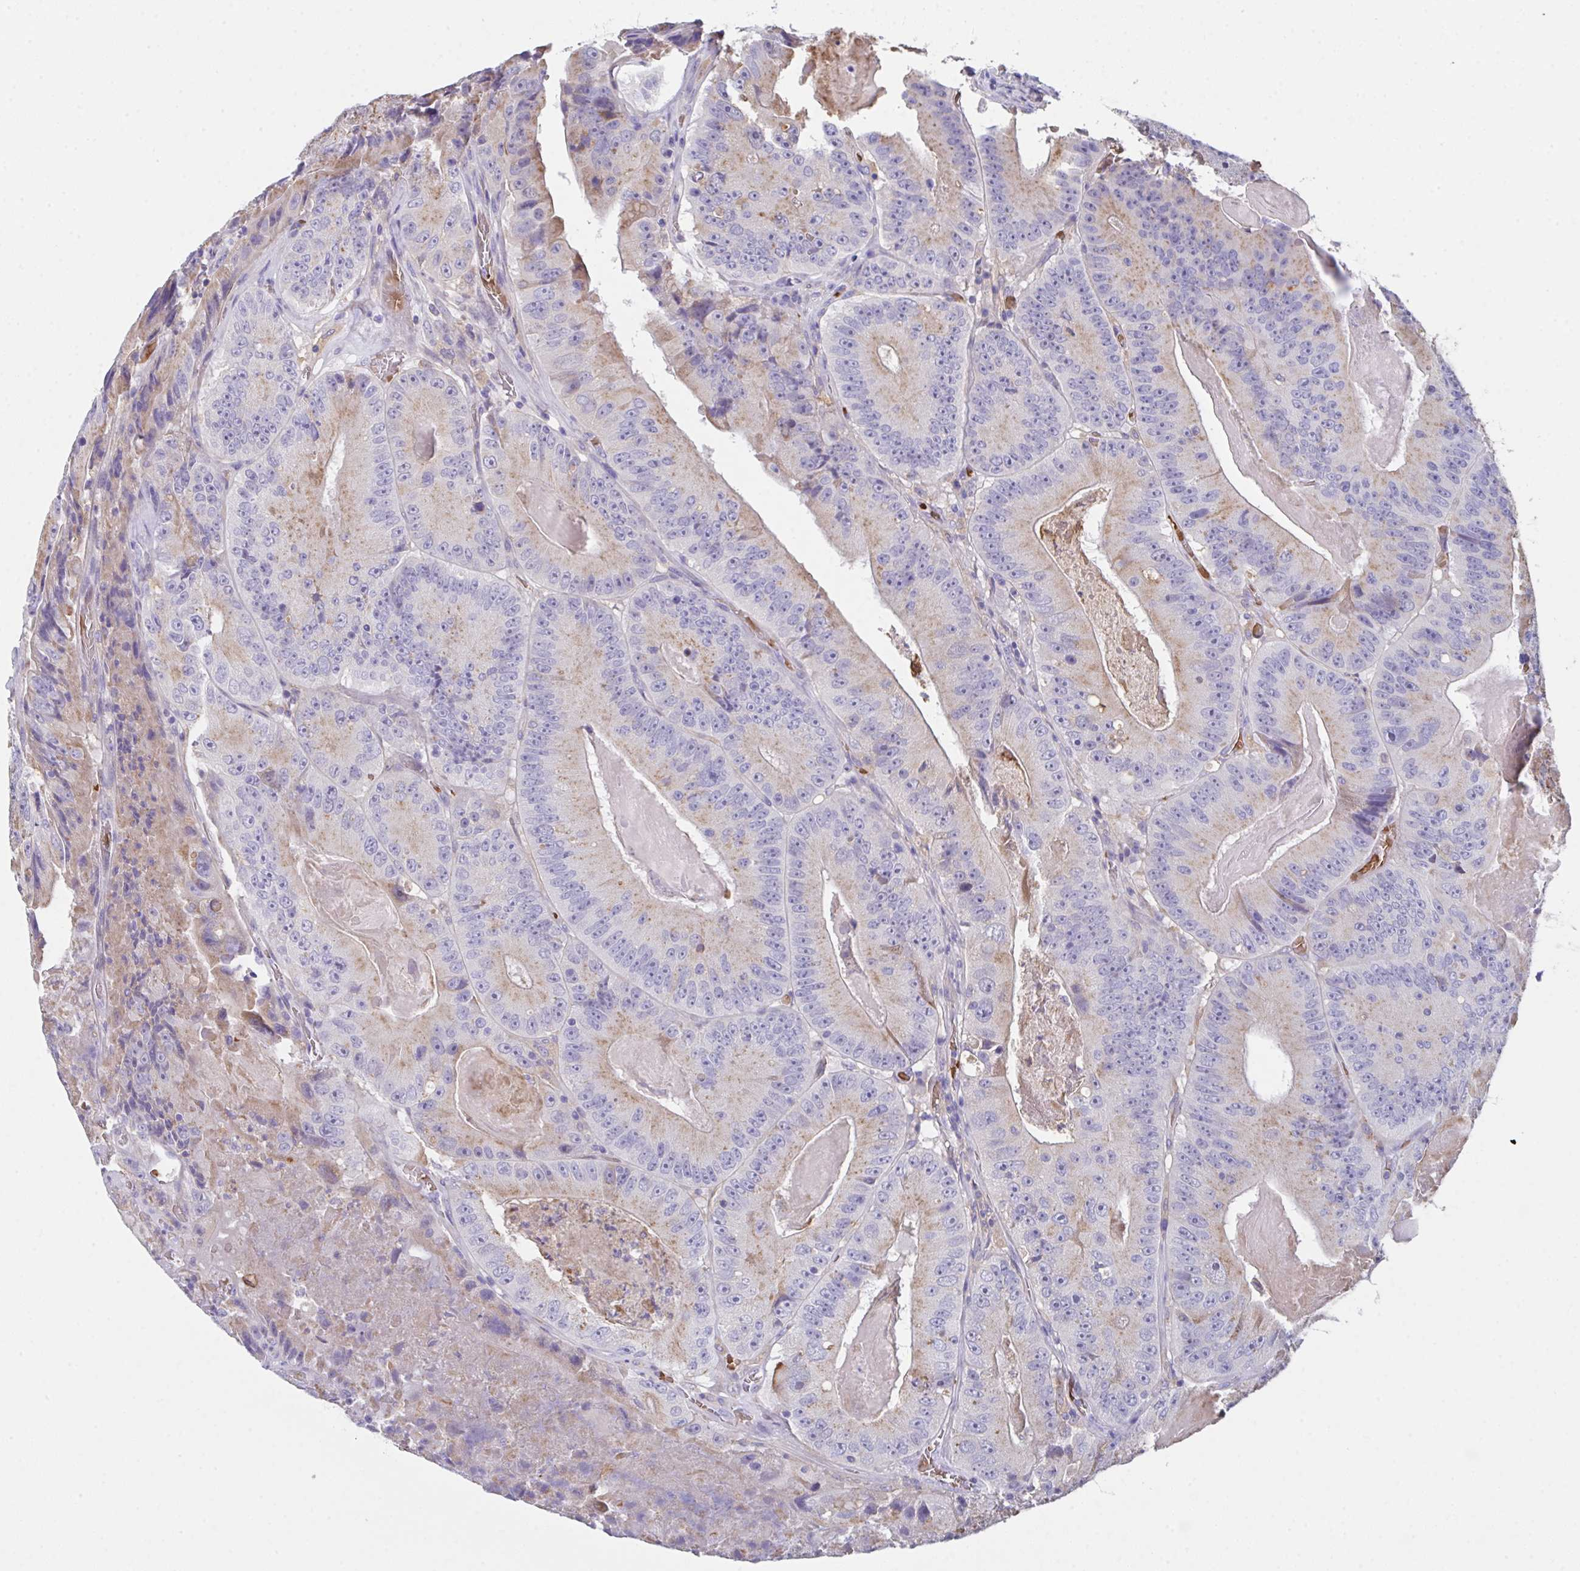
{"staining": {"intensity": "weak", "quantity": "25%-75%", "location": "cytoplasmic/membranous"}, "tissue": "colorectal cancer", "cell_type": "Tumor cells", "image_type": "cancer", "snomed": [{"axis": "morphology", "description": "Adenocarcinoma, NOS"}, {"axis": "topography", "description": "Colon"}], "caption": "Immunohistochemical staining of human colorectal adenocarcinoma shows low levels of weak cytoplasmic/membranous protein positivity in about 25%-75% of tumor cells. (Stains: DAB (3,3'-diaminobenzidine) in brown, nuclei in blue, Microscopy: brightfield microscopy at high magnification).", "gene": "TFAP2C", "patient": {"sex": "female", "age": 86}}